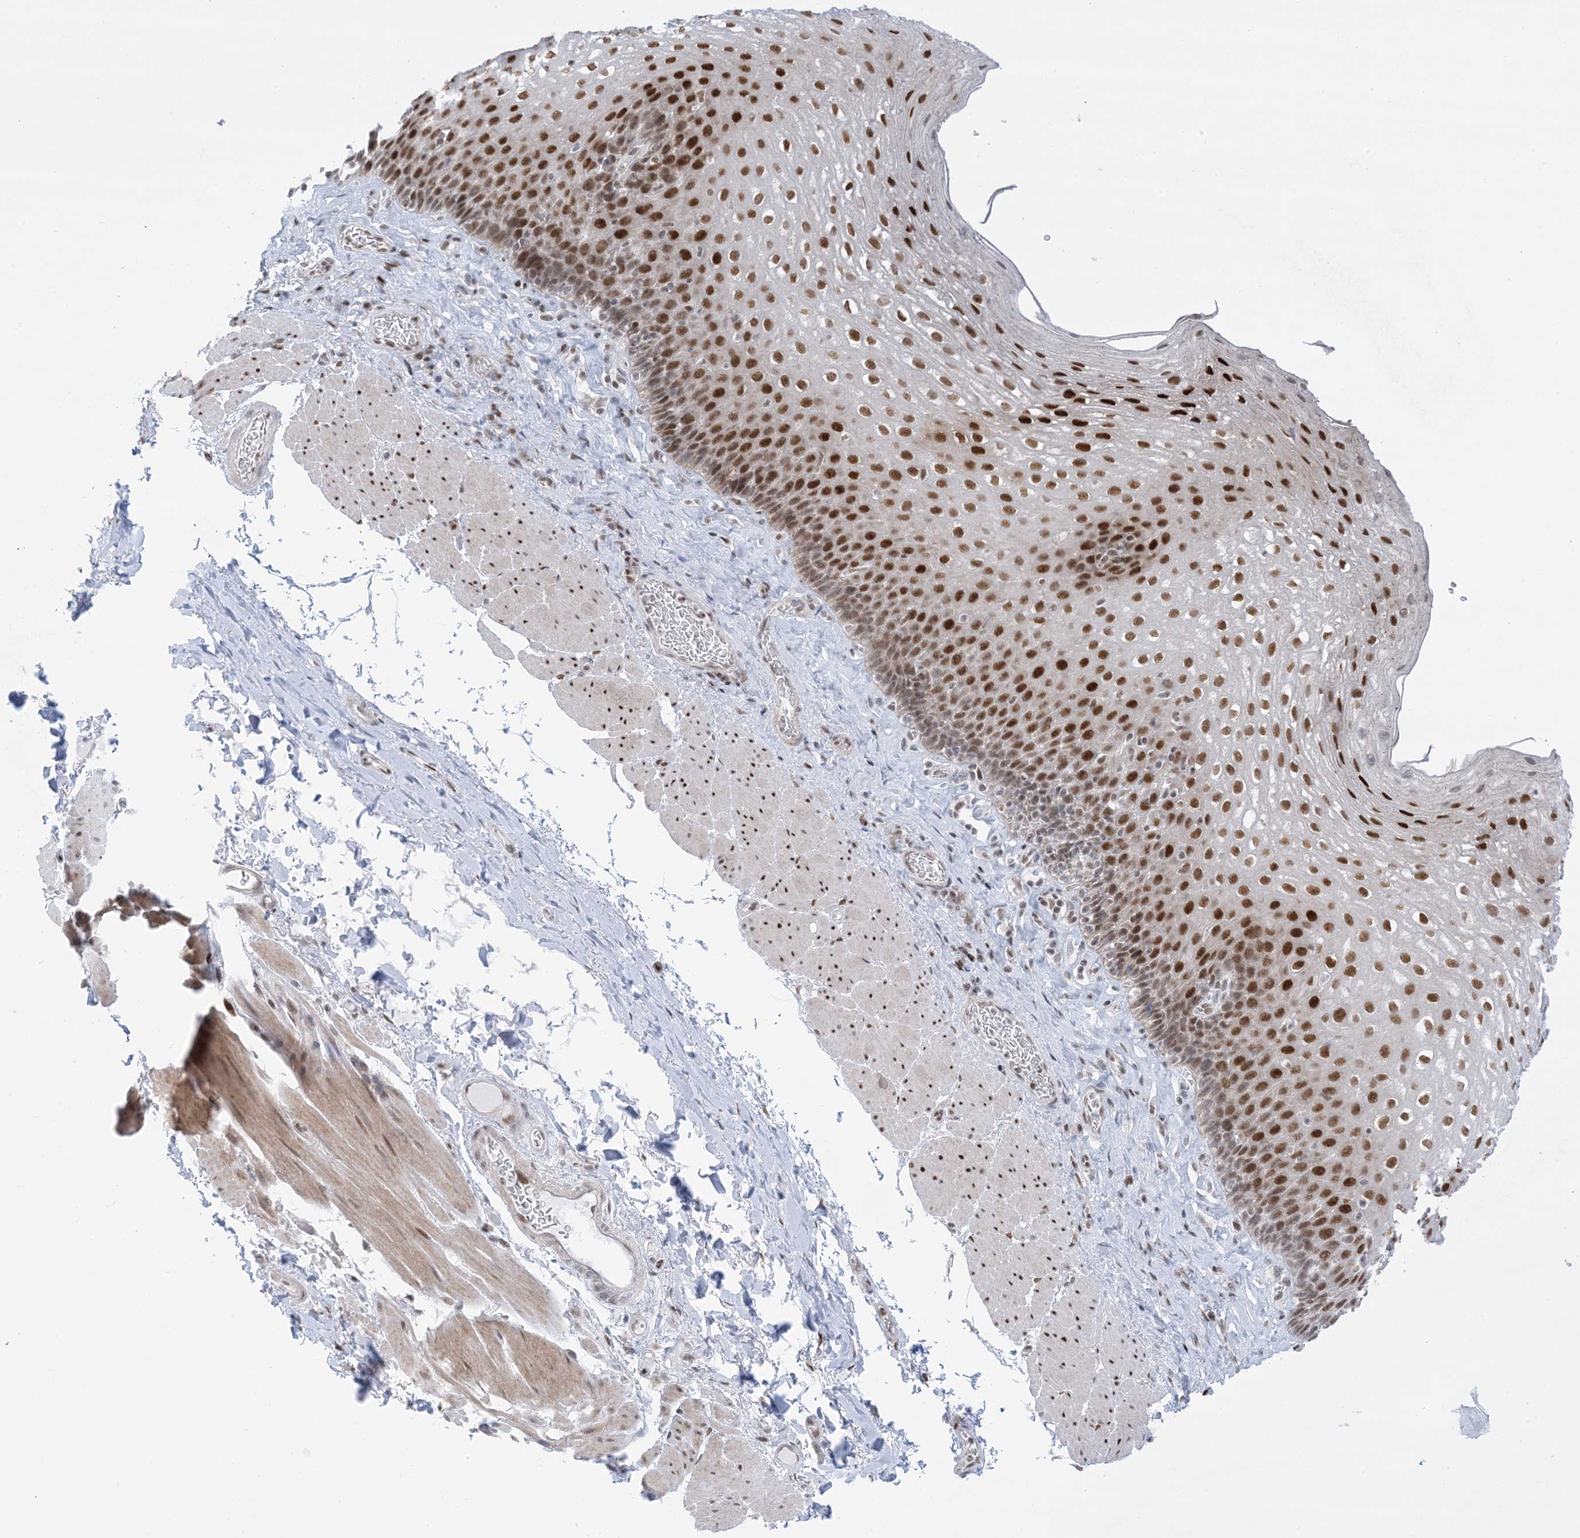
{"staining": {"intensity": "strong", "quantity": "25%-75%", "location": "nuclear"}, "tissue": "esophagus", "cell_type": "Squamous epithelial cells", "image_type": "normal", "snomed": [{"axis": "morphology", "description": "Normal tissue, NOS"}, {"axis": "topography", "description": "Esophagus"}], "caption": "Immunohistochemistry of unremarkable human esophagus displays high levels of strong nuclear expression in about 25%-75% of squamous epithelial cells. (DAB (3,3'-diaminobenzidine) = brown stain, brightfield microscopy at high magnification).", "gene": "TFPT", "patient": {"sex": "female", "age": 66}}